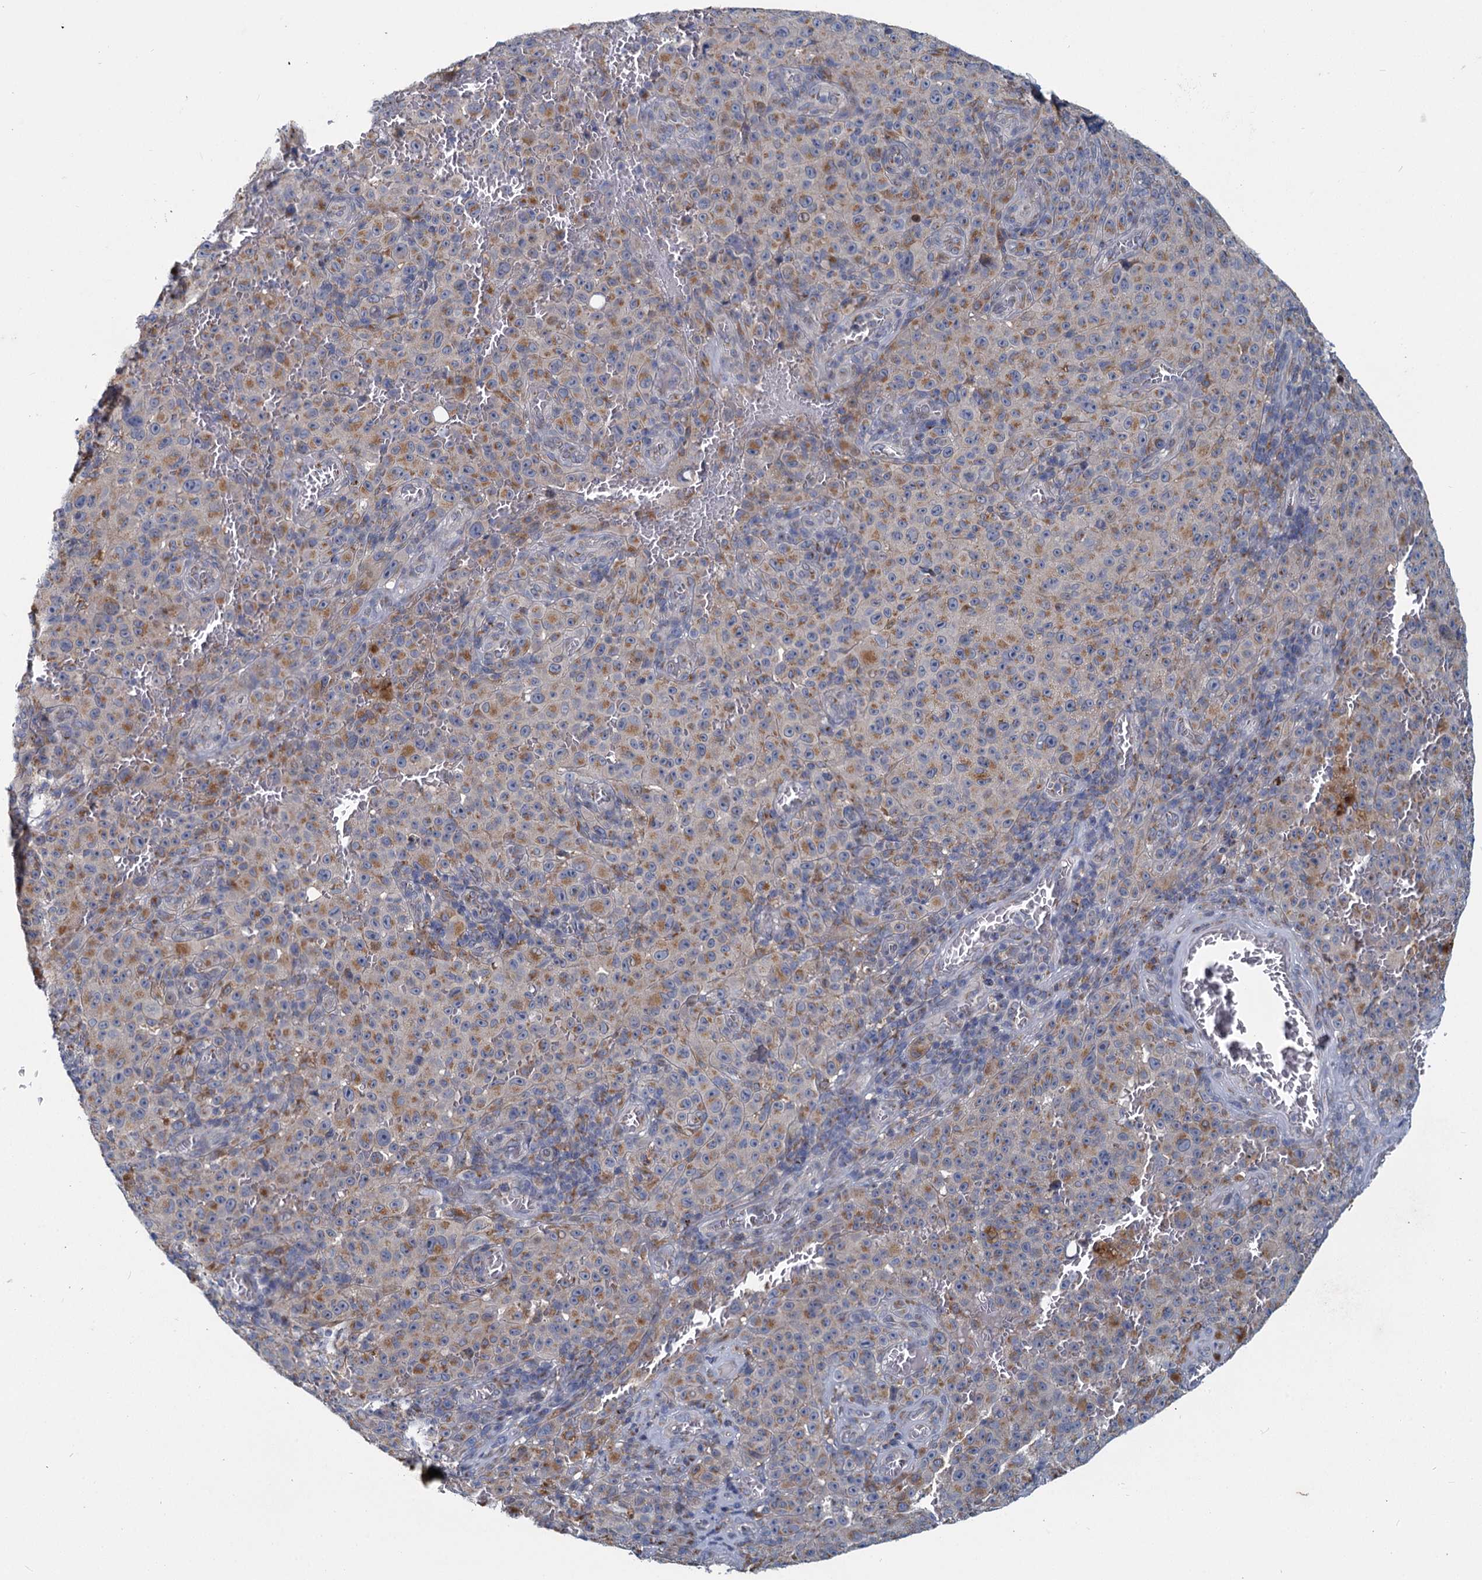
{"staining": {"intensity": "moderate", "quantity": "25%-75%", "location": "cytoplasmic/membranous"}, "tissue": "melanoma", "cell_type": "Tumor cells", "image_type": "cancer", "snomed": [{"axis": "morphology", "description": "Malignant melanoma, NOS"}, {"axis": "topography", "description": "Skin"}], "caption": "Immunohistochemical staining of human melanoma exhibits medium levels of moderate cytoplasmic/membranous protein positivity in approximately 25%-75% of tumor cells.", "gene": "ADCY2", "patient": {"sex": "female", "age": 82}}